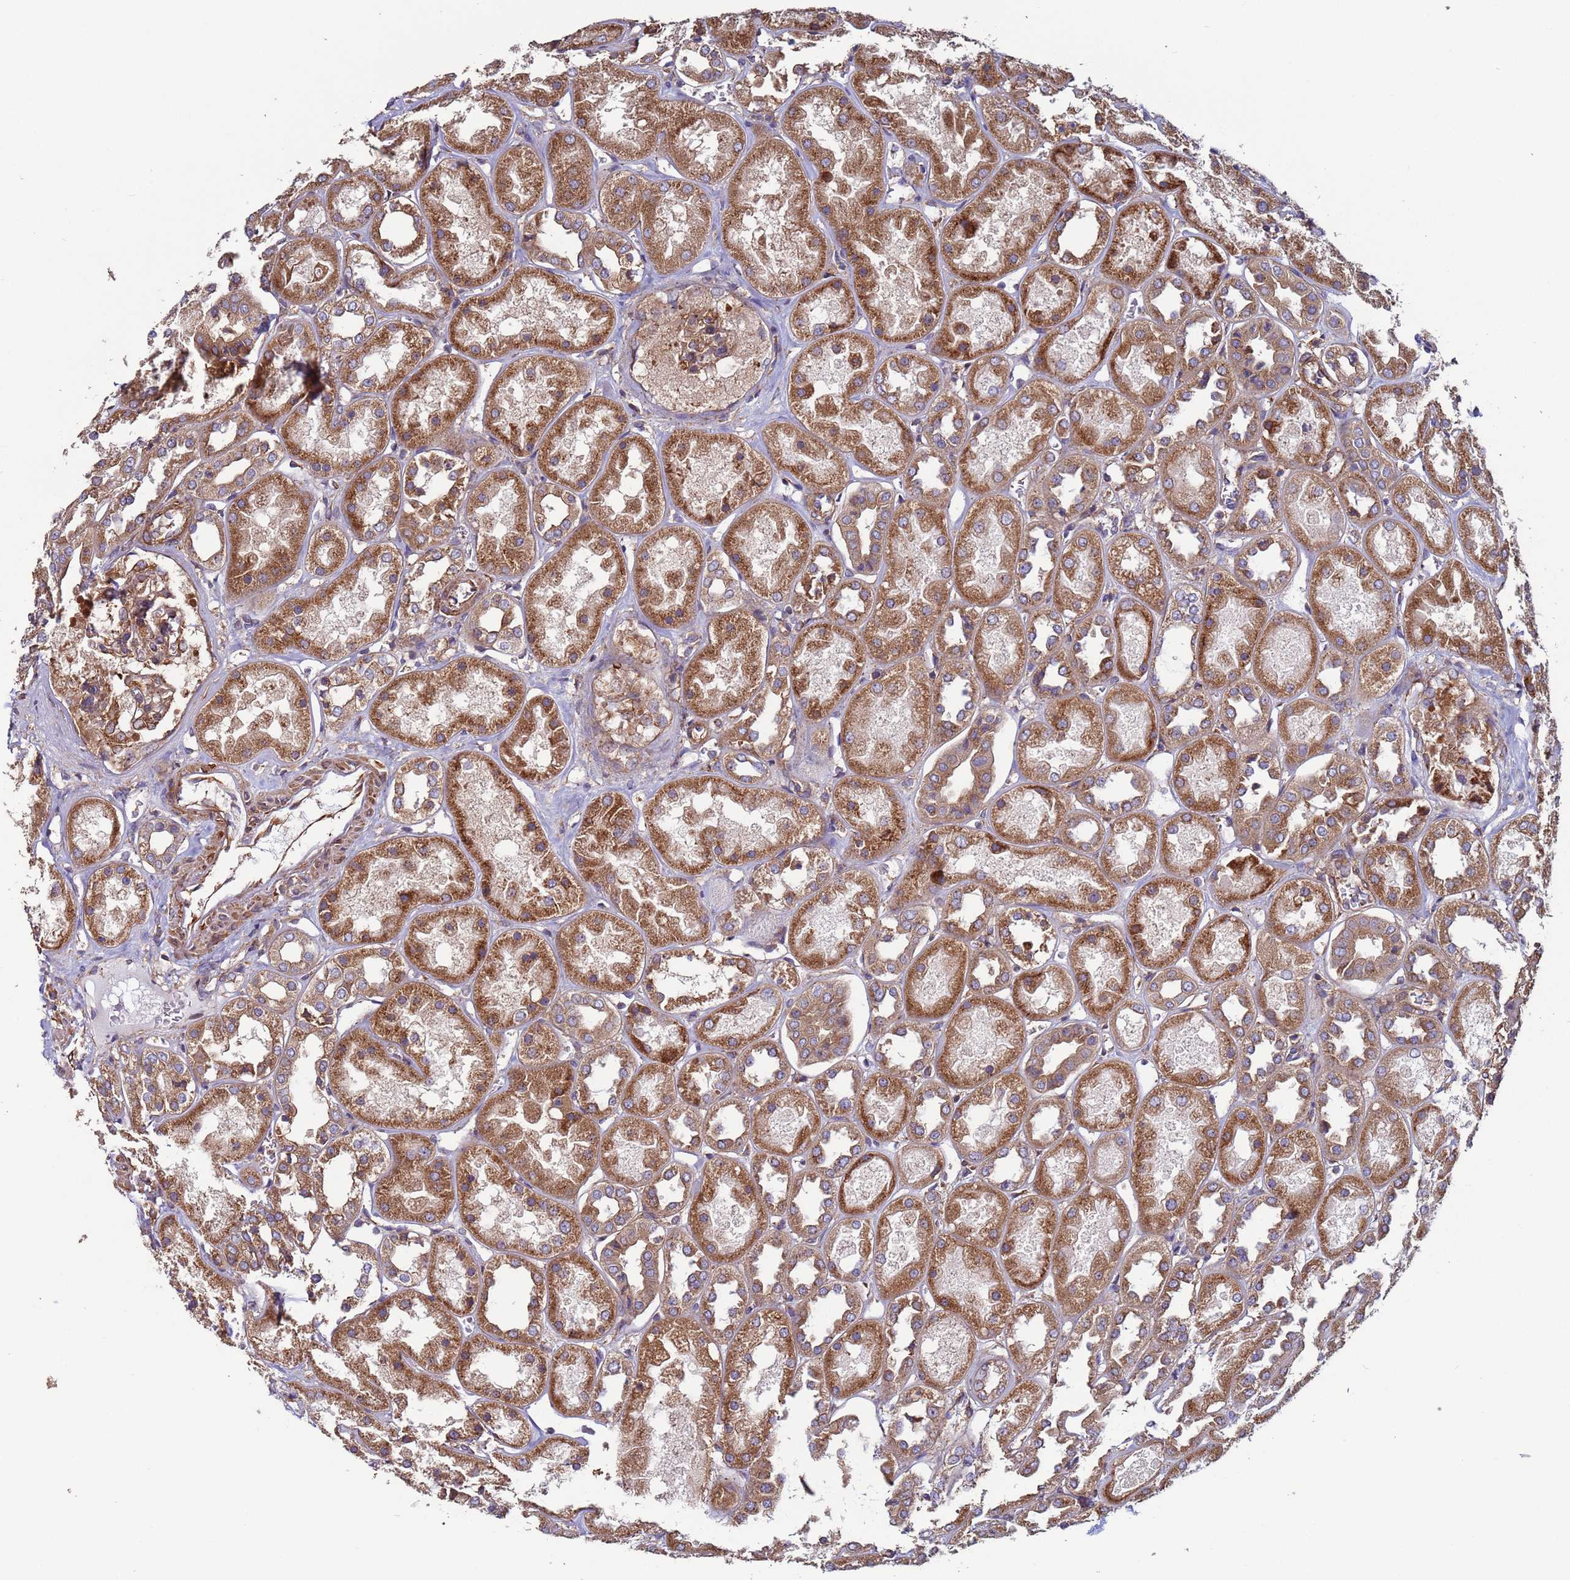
{"staining": {"intensity": "strong", "quantity": ">75%", "location": "cytoplasmic/membranous"}, "tissue": "kidney", "cell_type": "Cells in glomeruli", "image_type": "normal", "snomed": [{"axis": "morphology", "description": "Normal tissue, NOS"}, {"axis": "topography", "description": "Kidney"}], "caption": "Kidney stained for a protein shows strong cytoplasmic/membranous positivity in cells in glomeruli. (Brightfield microscopy of DAB IHC at high magnification).", "gene": "ZBTB39", "patient": {"sex": "male", "age": 70}}